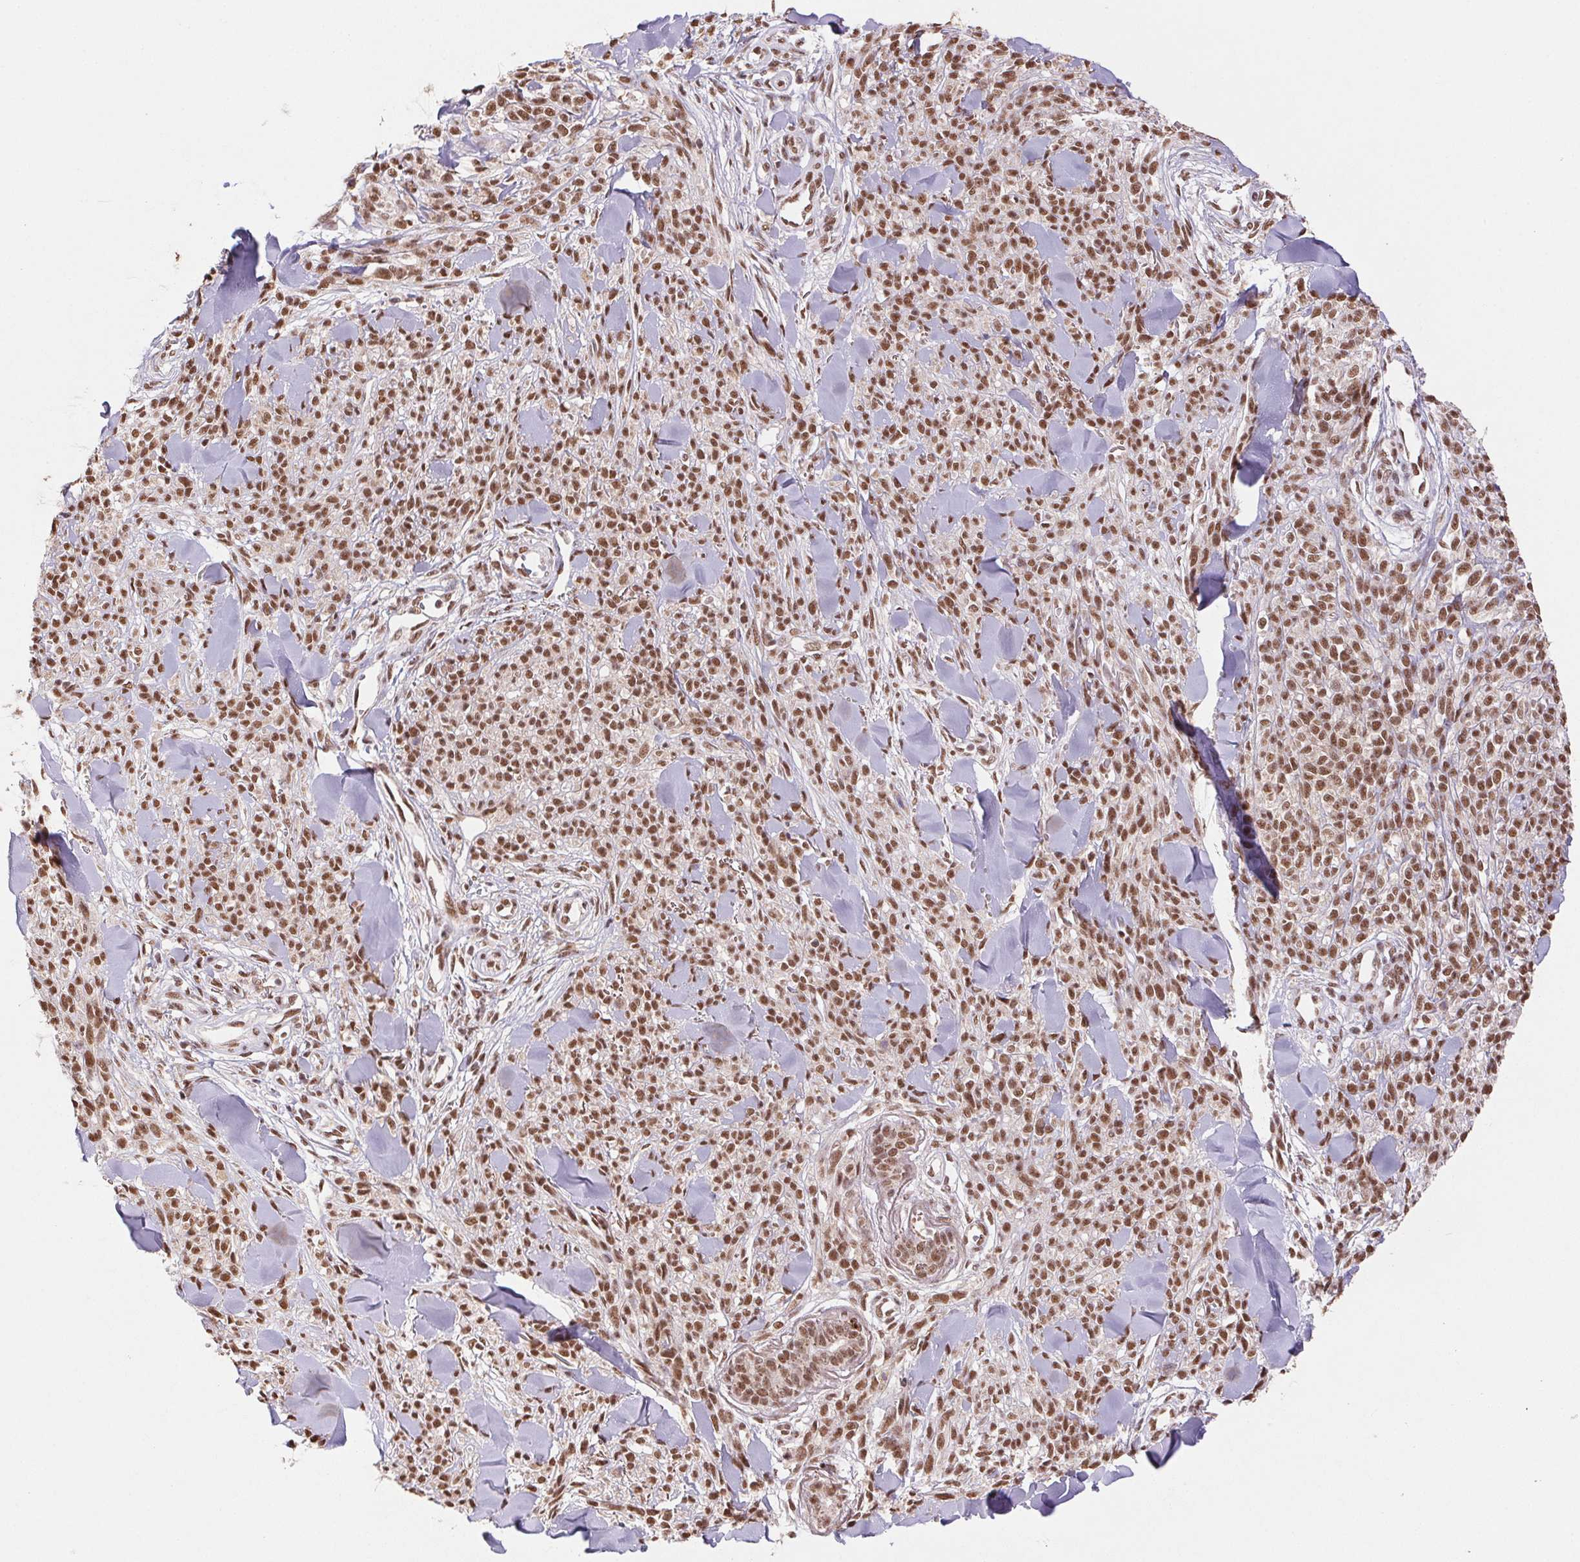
{"staining": {"intensity": "moderate", "quantity": ">75%", "location": "nuclear"}, "tissue": "melanoma", "cell_type": "Tumor cells", "image_type": "cancer", "snomed": [{"axis": "morphology", "description": "Malignant melanoma, NOS"}, {"axis": "topography", "description": "Skin"}, {"axis": "topography", "description": "Skin of trunk"}], "caption": "Immunohistochemical staining of human malignant melanoma reveals moderate nuclear protein staining in about >75% of tumor cells. The staining was performed using DAB (3,3'-diaminobenzidine), with brown indicating positive protein expression. Nuclei are stained blue with hematoxylin.", "gene": "SNRPG", "patient": {"sex": "male", "age": 74}}